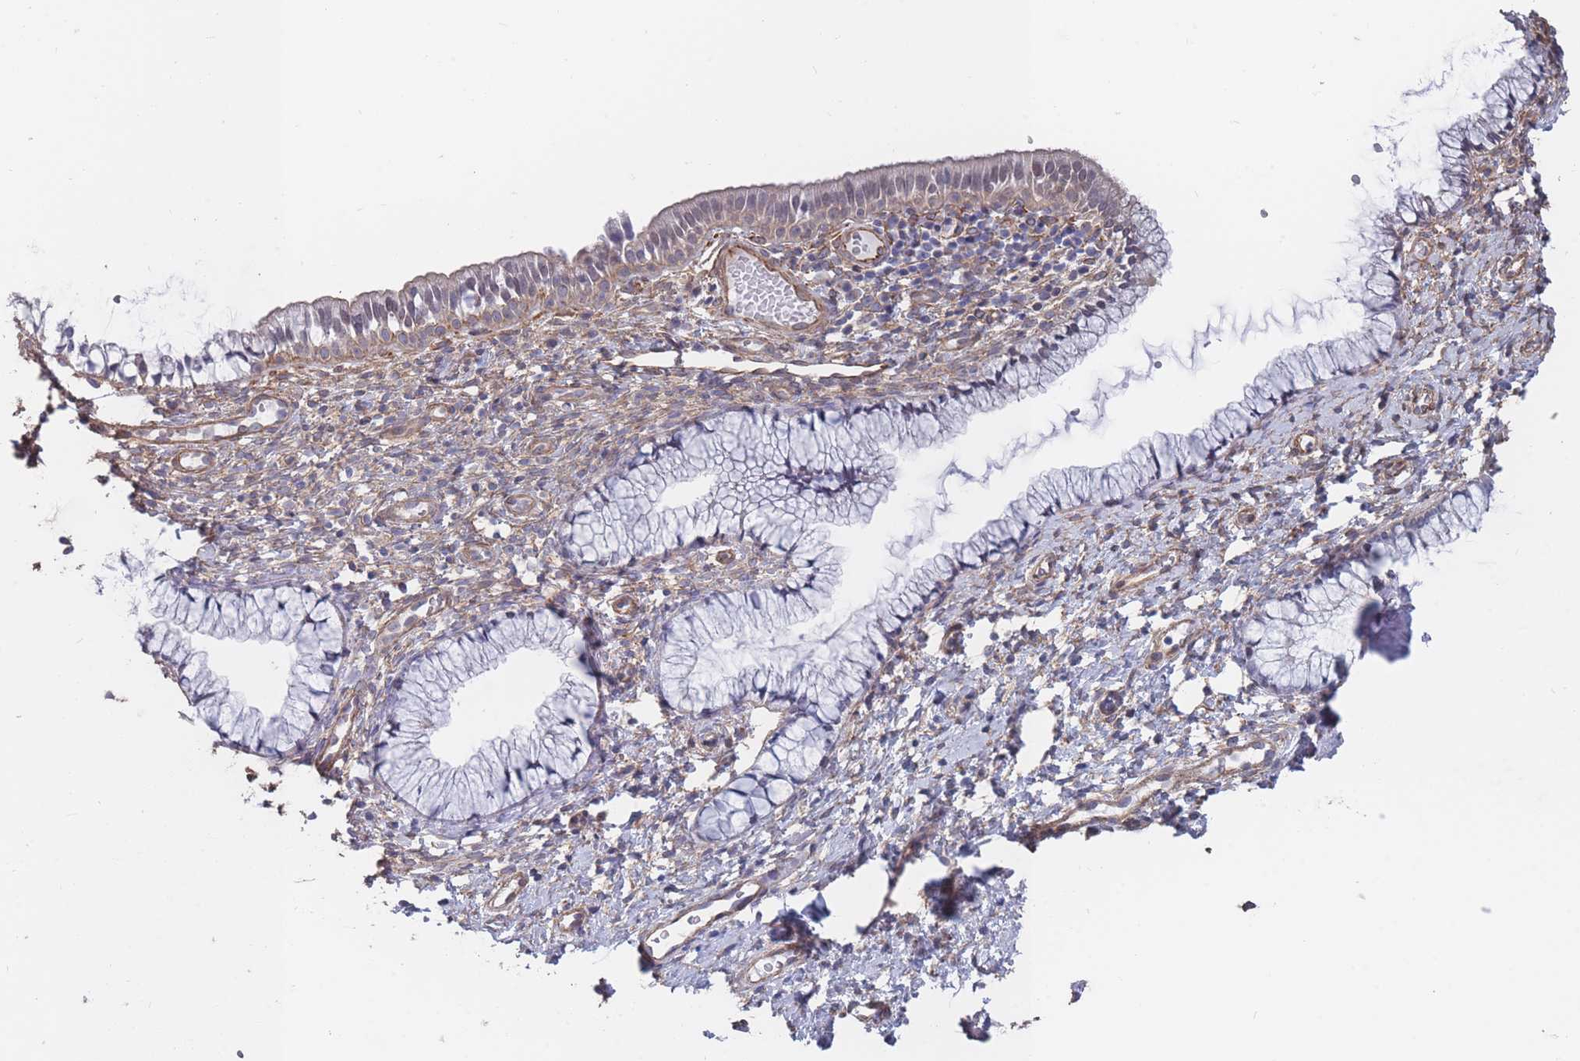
{"staining": {"intensity": "weak", "quantity": "<25%", "location": "cytoplasmic/membranous"}, "tissue": "cervix", "cell_type": "Glandular cells", "image_type": "normal", "snomed": [{"axis": "morphology", "description": "Normal tissue, NOS"}, {"axis": "topography", "description": "Cervix"}], "caption": "Immunohistochemistry of normal cervix shows no positivity in glandular cells. (Brightfield microscopy of DAB immunohistochemistry (IHC) at high magnification).", "gene": "SLC1A6", "patient": {"sex": "female", "age": 36}}